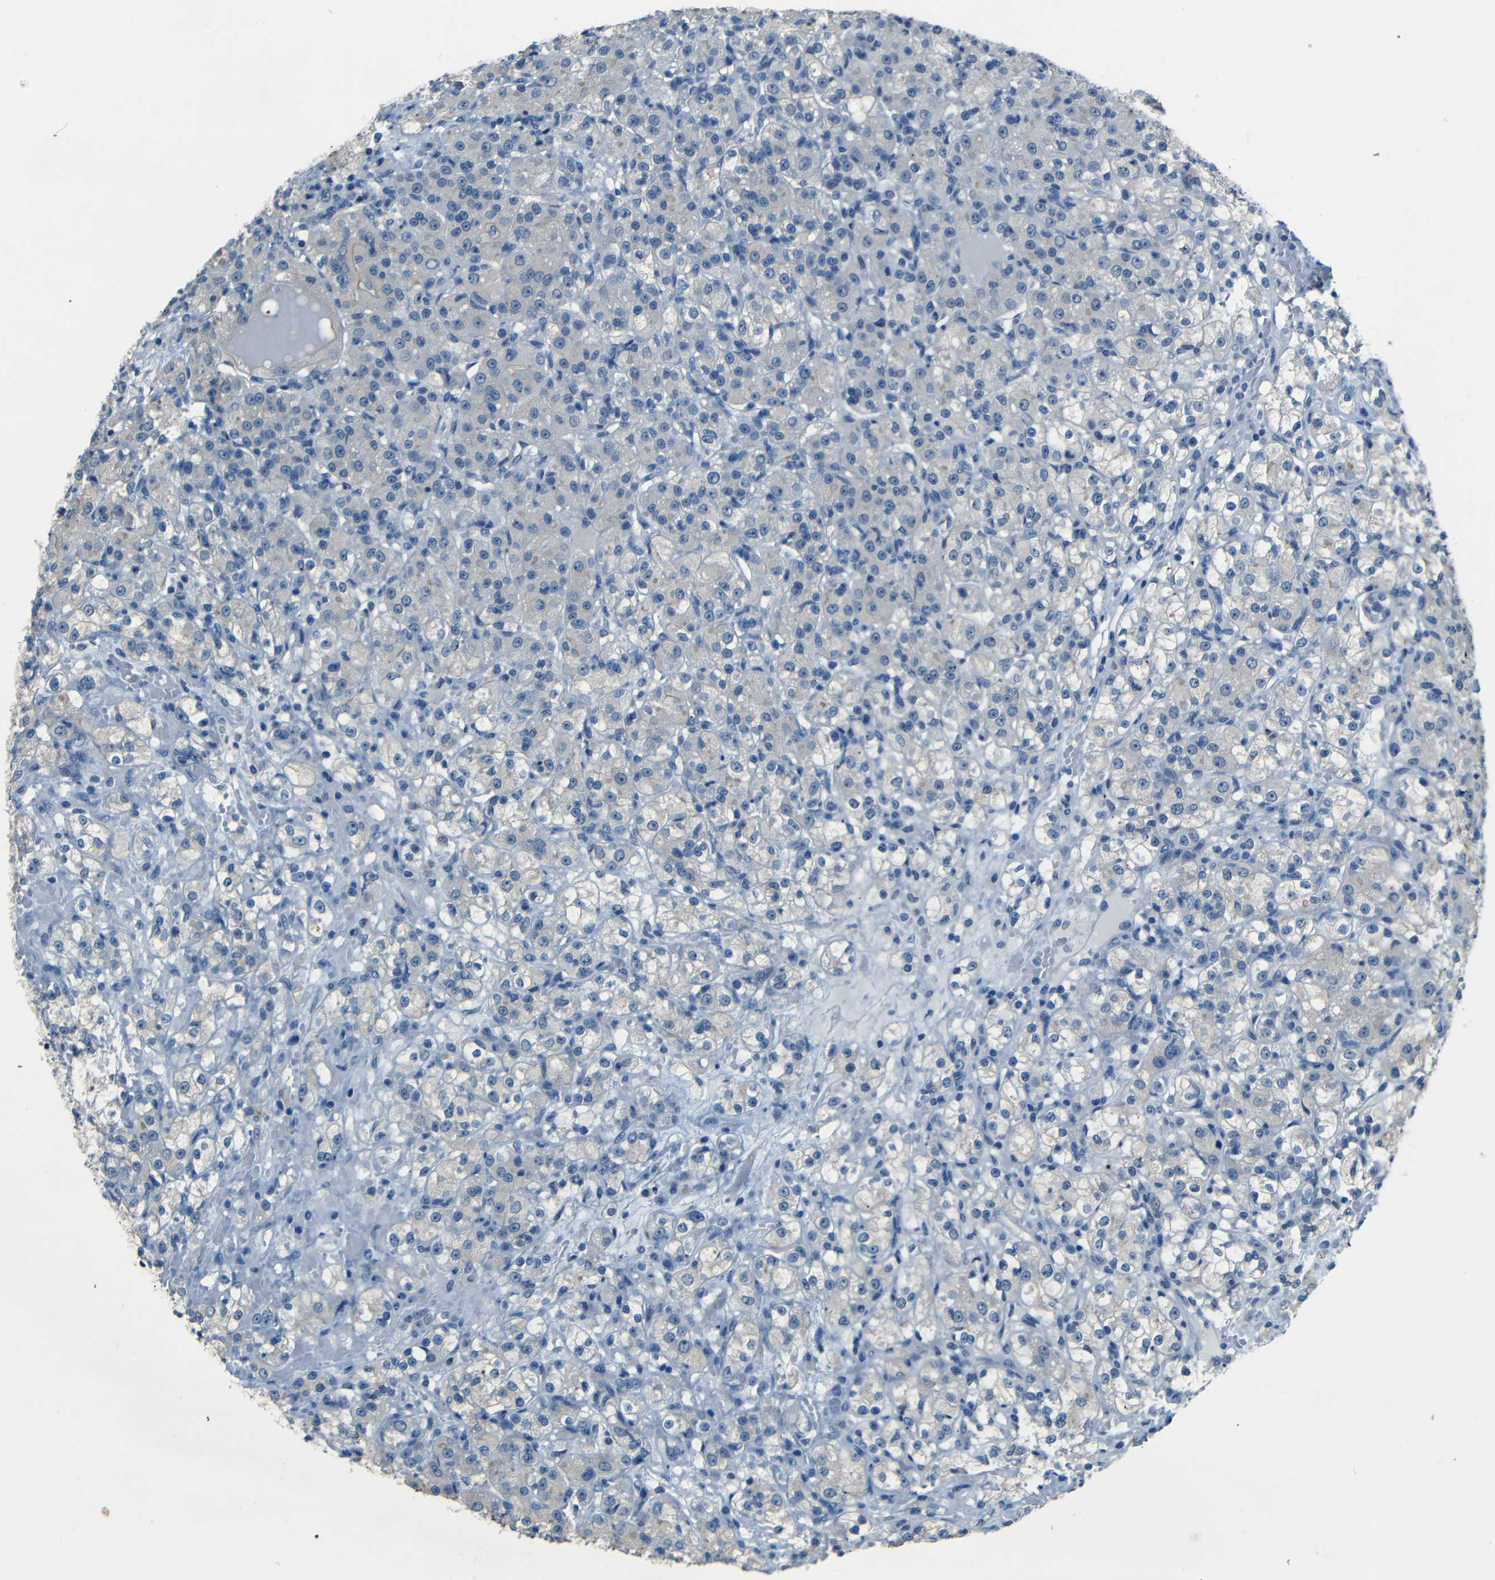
{"staining": {"intensity": "negative", "quantity": "none", "location": "none"}, "tissue": "renal cancer", "cell_type": "Tumor cells", "image_type": "cancer", "snomed": [{"axis": "morphology", "description": "Normal tissue, NOS"}, {"axis": "morphology", "description": "Adenocarcinoma, NOS"}, {"axis": "topography", "description": "Kidney"}], "caption": "Immunohistochemistry micrograph of renal adenocarcinoma stained for a protein (brown), which demonstrates no expression in tumor cells. (DAB (3,3'-diaminobenzidine) immunohistochemistry visualized using brightfield microscopy, high magnification).", "gene": "ZMAT1", "patient": {"sex": "male", "age": 61}}